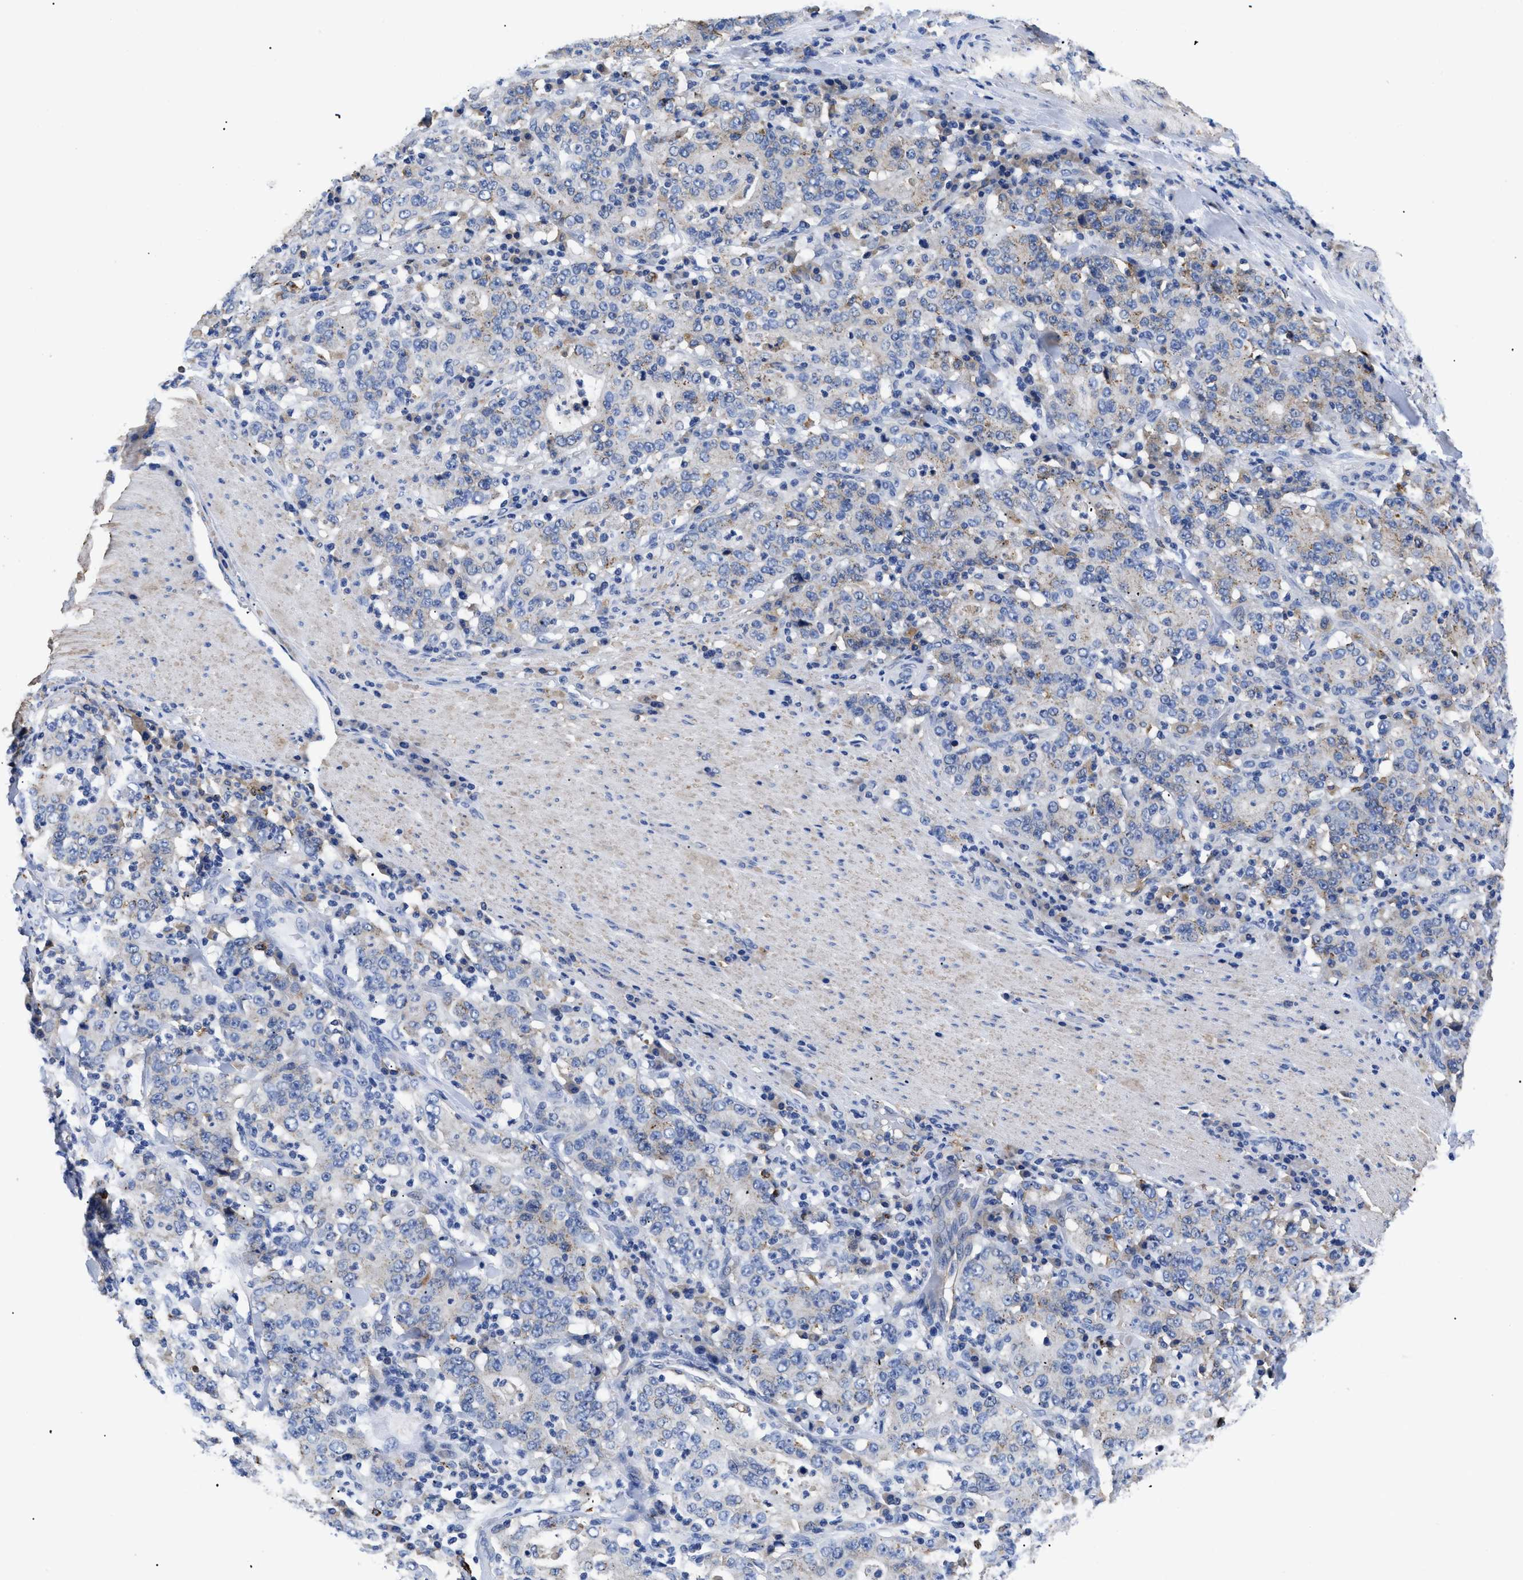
{"staining": {"intensity": "negative", "quantity": "none", "location": "none"}, "tissue": "stomach cancer", "cell_type": "Tumor cells", "image_type": "cancer", "snomed": [{"axis": "morphology", "description": "Normal tissue, NOS"}, {"axis": "morphology", "description": "Adenocarcinoma, NOS"}, {"axis": "topography", "description": "Stomach, upper"}, {"axis": "topography", "description": "Stomach"}], "caption": "This is an immunohistochemistry (IHC) histopathology image of stomach adenocarcinoma. There is no expression in tumor cells.", "gene": "HLA-DPA1", "patient": {"sex": "male", "age": 59}}